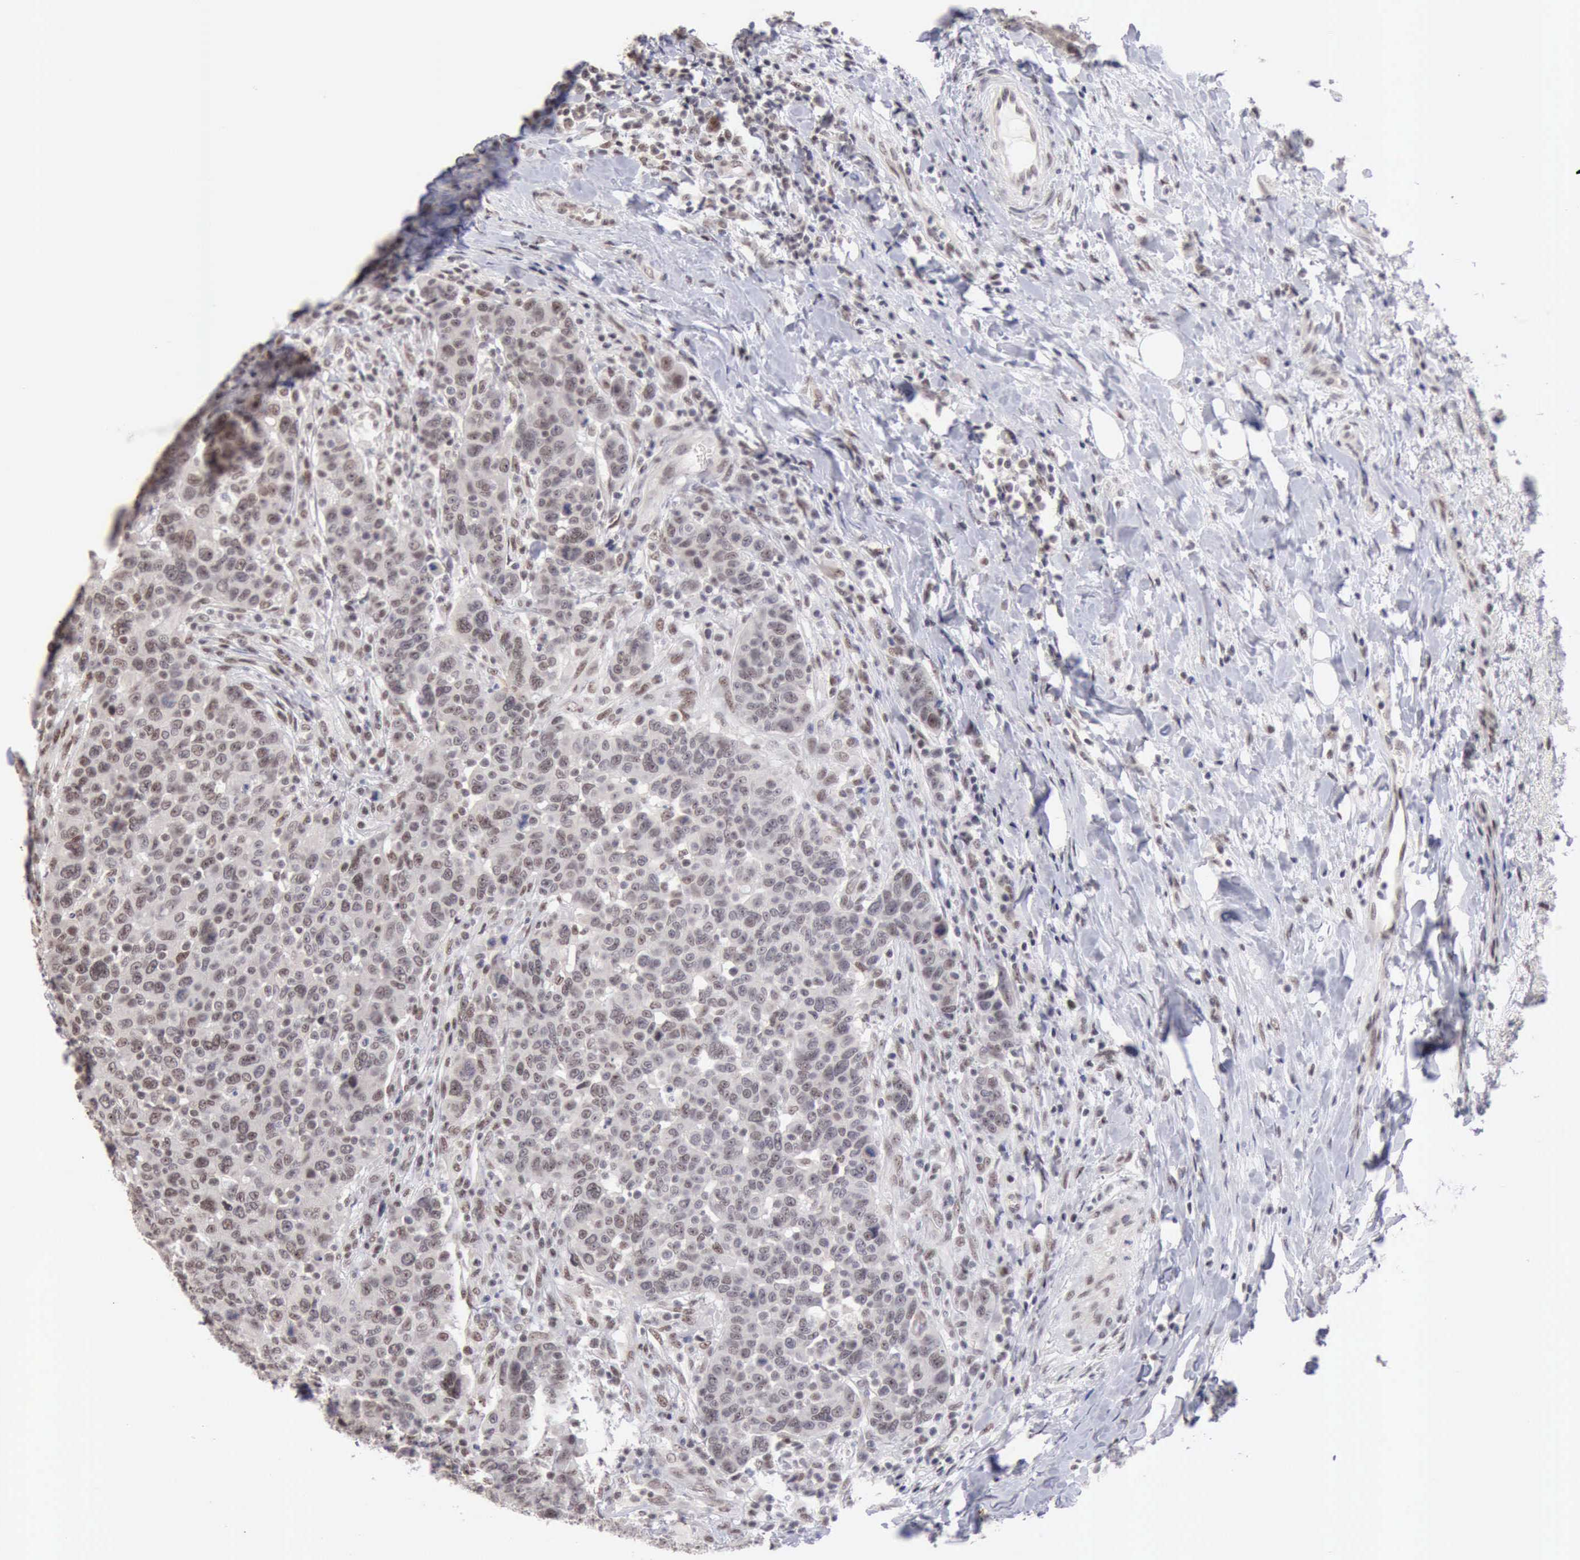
{"staining": {"intensity": "weak", "quantity": ">75%", "location": "nuclear"}, "tissue": "breast cancer", "cell_type": "Tumor cells", "image_type": "cancer", "snomed": [{"axis": "morphology", "description": "Duct carcinoma"}, {"axis": "topography", "description": "Breast"}], "caption": "High-power microscopy captured an immunohistochemistry (IHC) photomicrograph of breast infiltrating ductal carcinoma, revealing weak nuclear staining in approximately >75% of tumor cells. The staining is performed using DAB brown chromogen to label protein expression. The nuclei are counter-stained blue using hematoxylin.", "gene": "TAF1", "patient": {"sex": "female", "age": 37}}